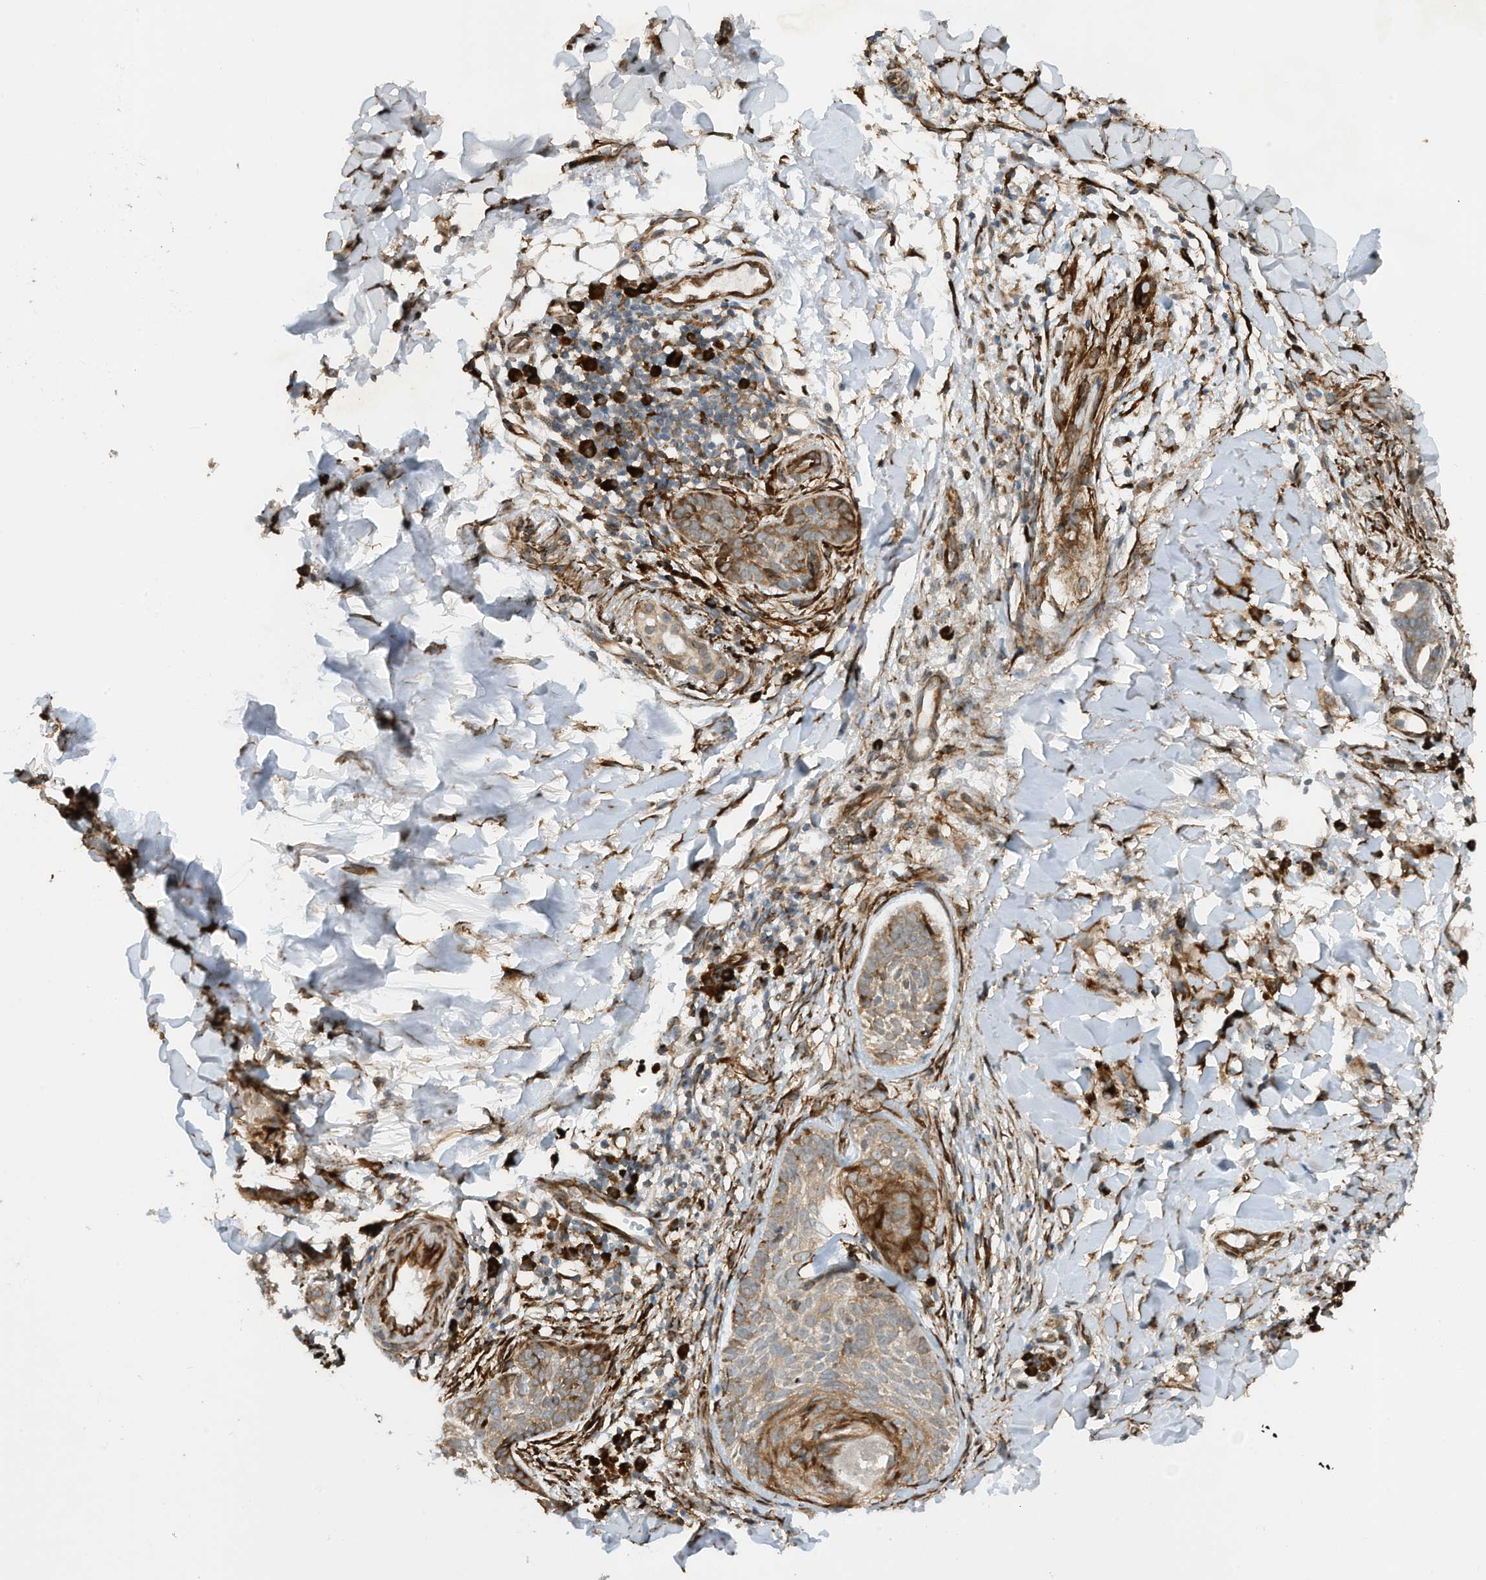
{"staining": {"intensity": "weak", "quantity": ">75%", "location": "cytoplasmic/membranous"}, "tissue": "skin cancer", "cell_type": "Tumor cells", "image_type": "cancer", "snomed": [{"axis": "morphology", "description": "Basal cell carcinoma"}, {"axis": "topography", "description": "Skin"}], "caption": "The immunohistochemical stain highlights weak cytoplasmic/membranous expression in tumor cells of skin basal cell carcinoma tissue. The staining was performed using DAB, with brown indicating positive protein expression. Nuclei are stained blue with hematoxylin.", "gene": "ZBTB45", "patient": {"sex": "male", "age": 85}}